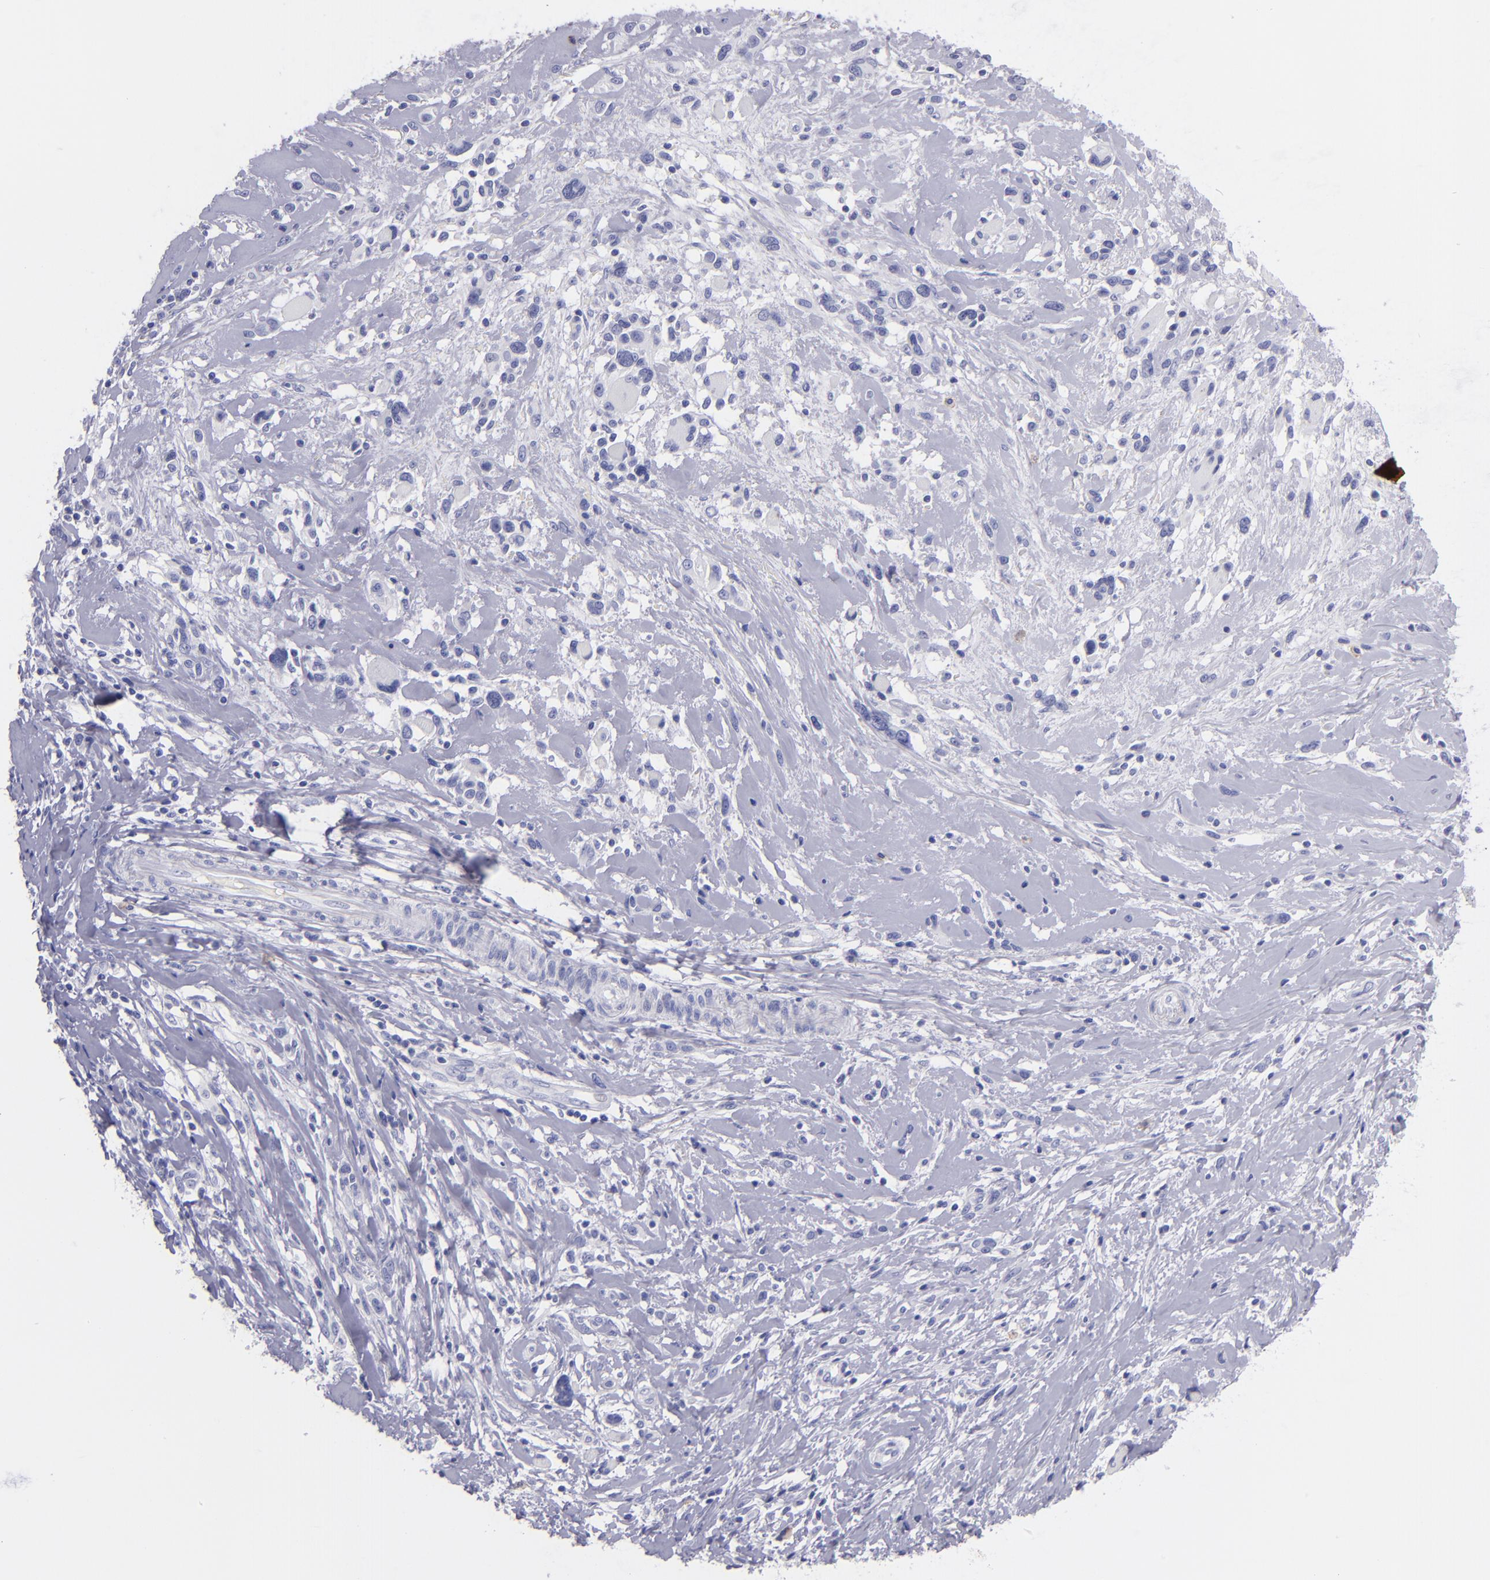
{"staining": {"intensity": "negative", "quantity": "none", "location": "none"}, "tissue": "melanoma", "cell_type": "Tumor cells", "image_type": "cancer", "snomed": [{"axis": "morphology", "description": "Malignant melanoma, NOS"}, {"axis": "topography", "description": "Skin"}], "caption": "Malignant melanoma was stained to show a protein in brown. There is no significant positivity in tumor cells.", "gene": "CD82", "patient": {"sex": "male", "age": 91}}